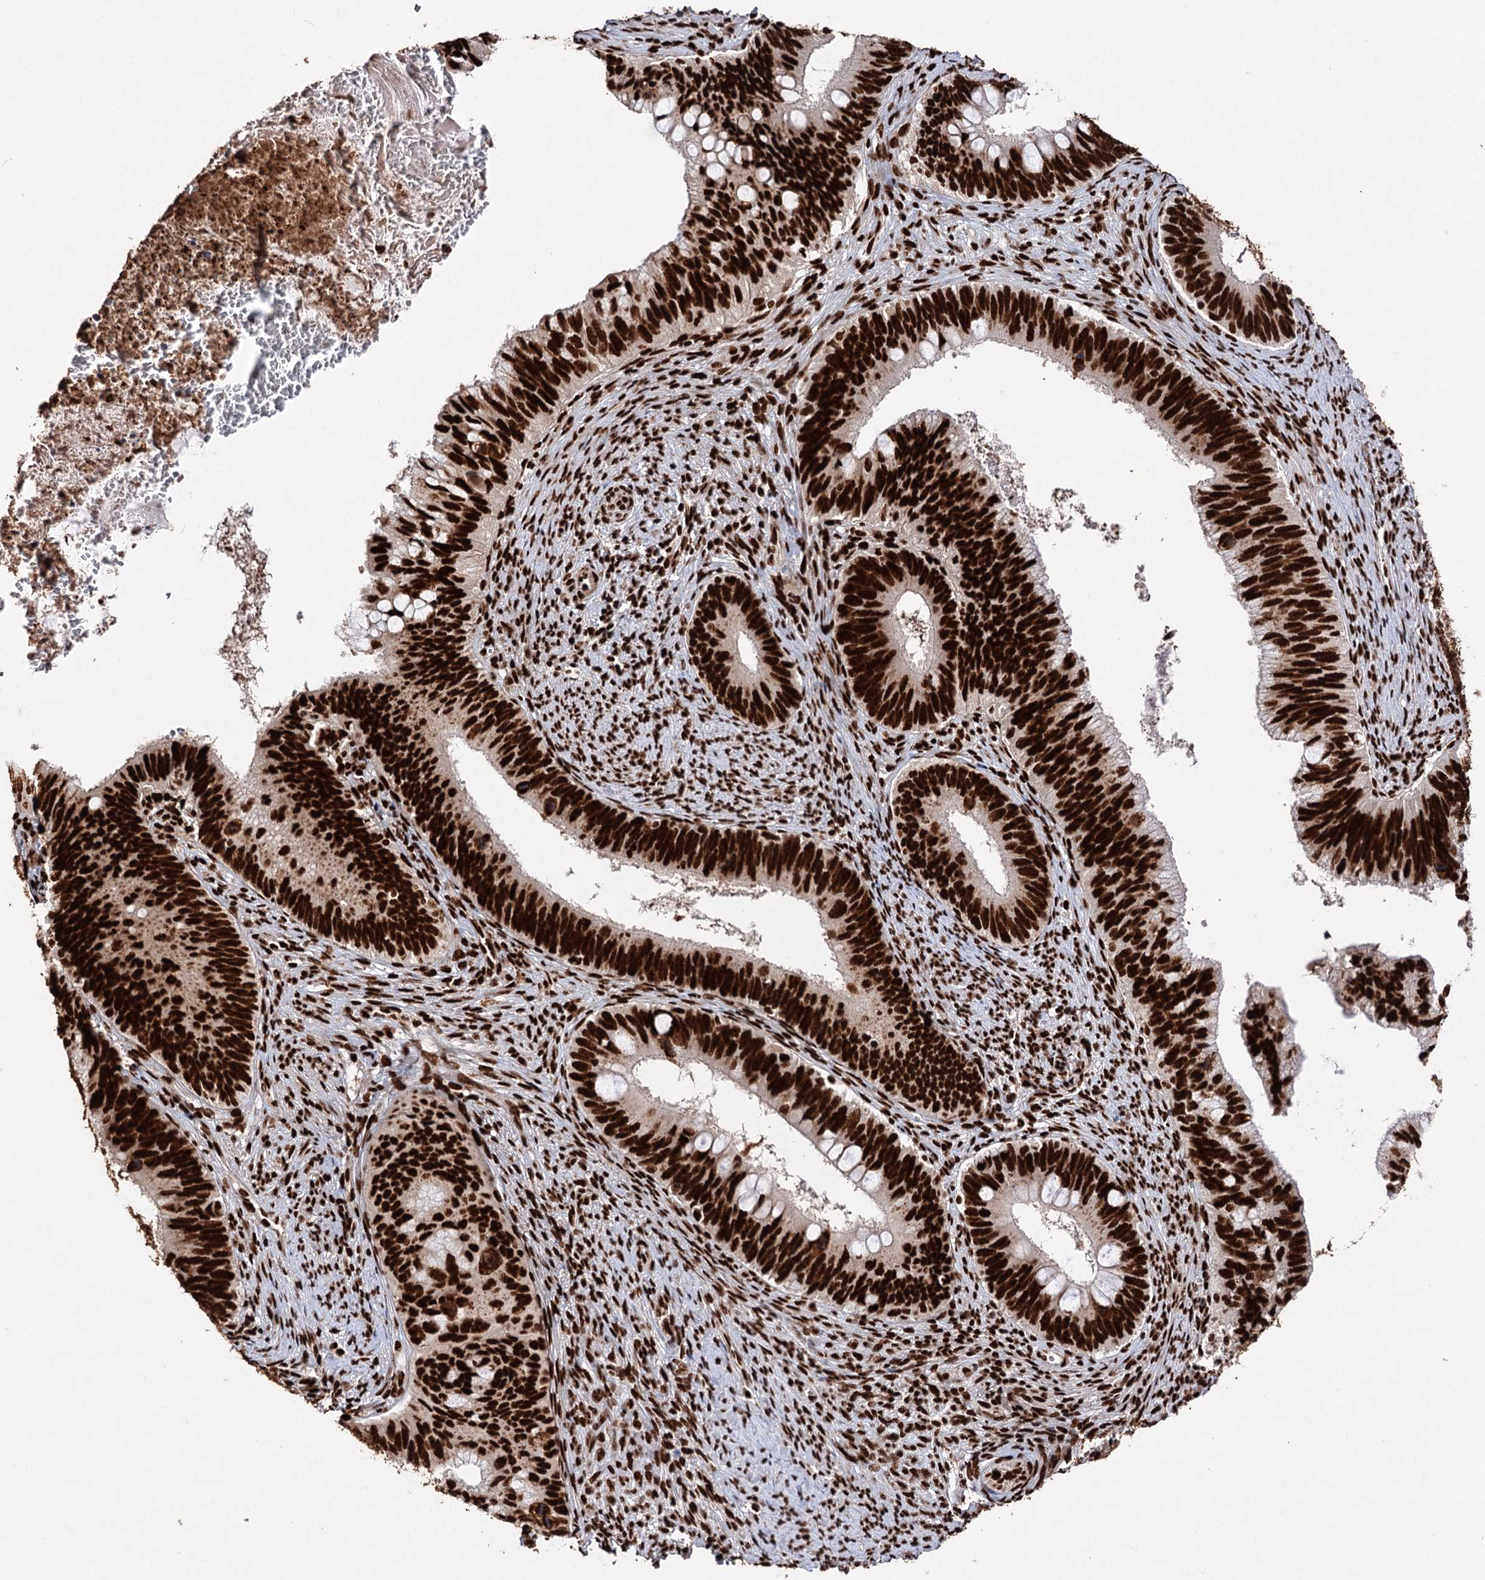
{"staining": {"intensity": "strong", "quantity": ">75%", "location": "nuclear"}, "tissue": "cervical cancer", "cell_type": "Tumor cells", "image_type": "cancer", "snomed": [{"axis": "morphology", "description": "Adenocarcinoma, NOS"}, {"axis": "topography", "description": "Cervix"}], "caption": "The image exhibits a brown stain indicating the presence of a protein in the nuclear of tumor cells in cervical adenocarcinoma. (DAB IHC, brown staining for protein, blue staining for nuclei).", "gene": "MATR3", "patient": {"sex": "female", "age": 42}}